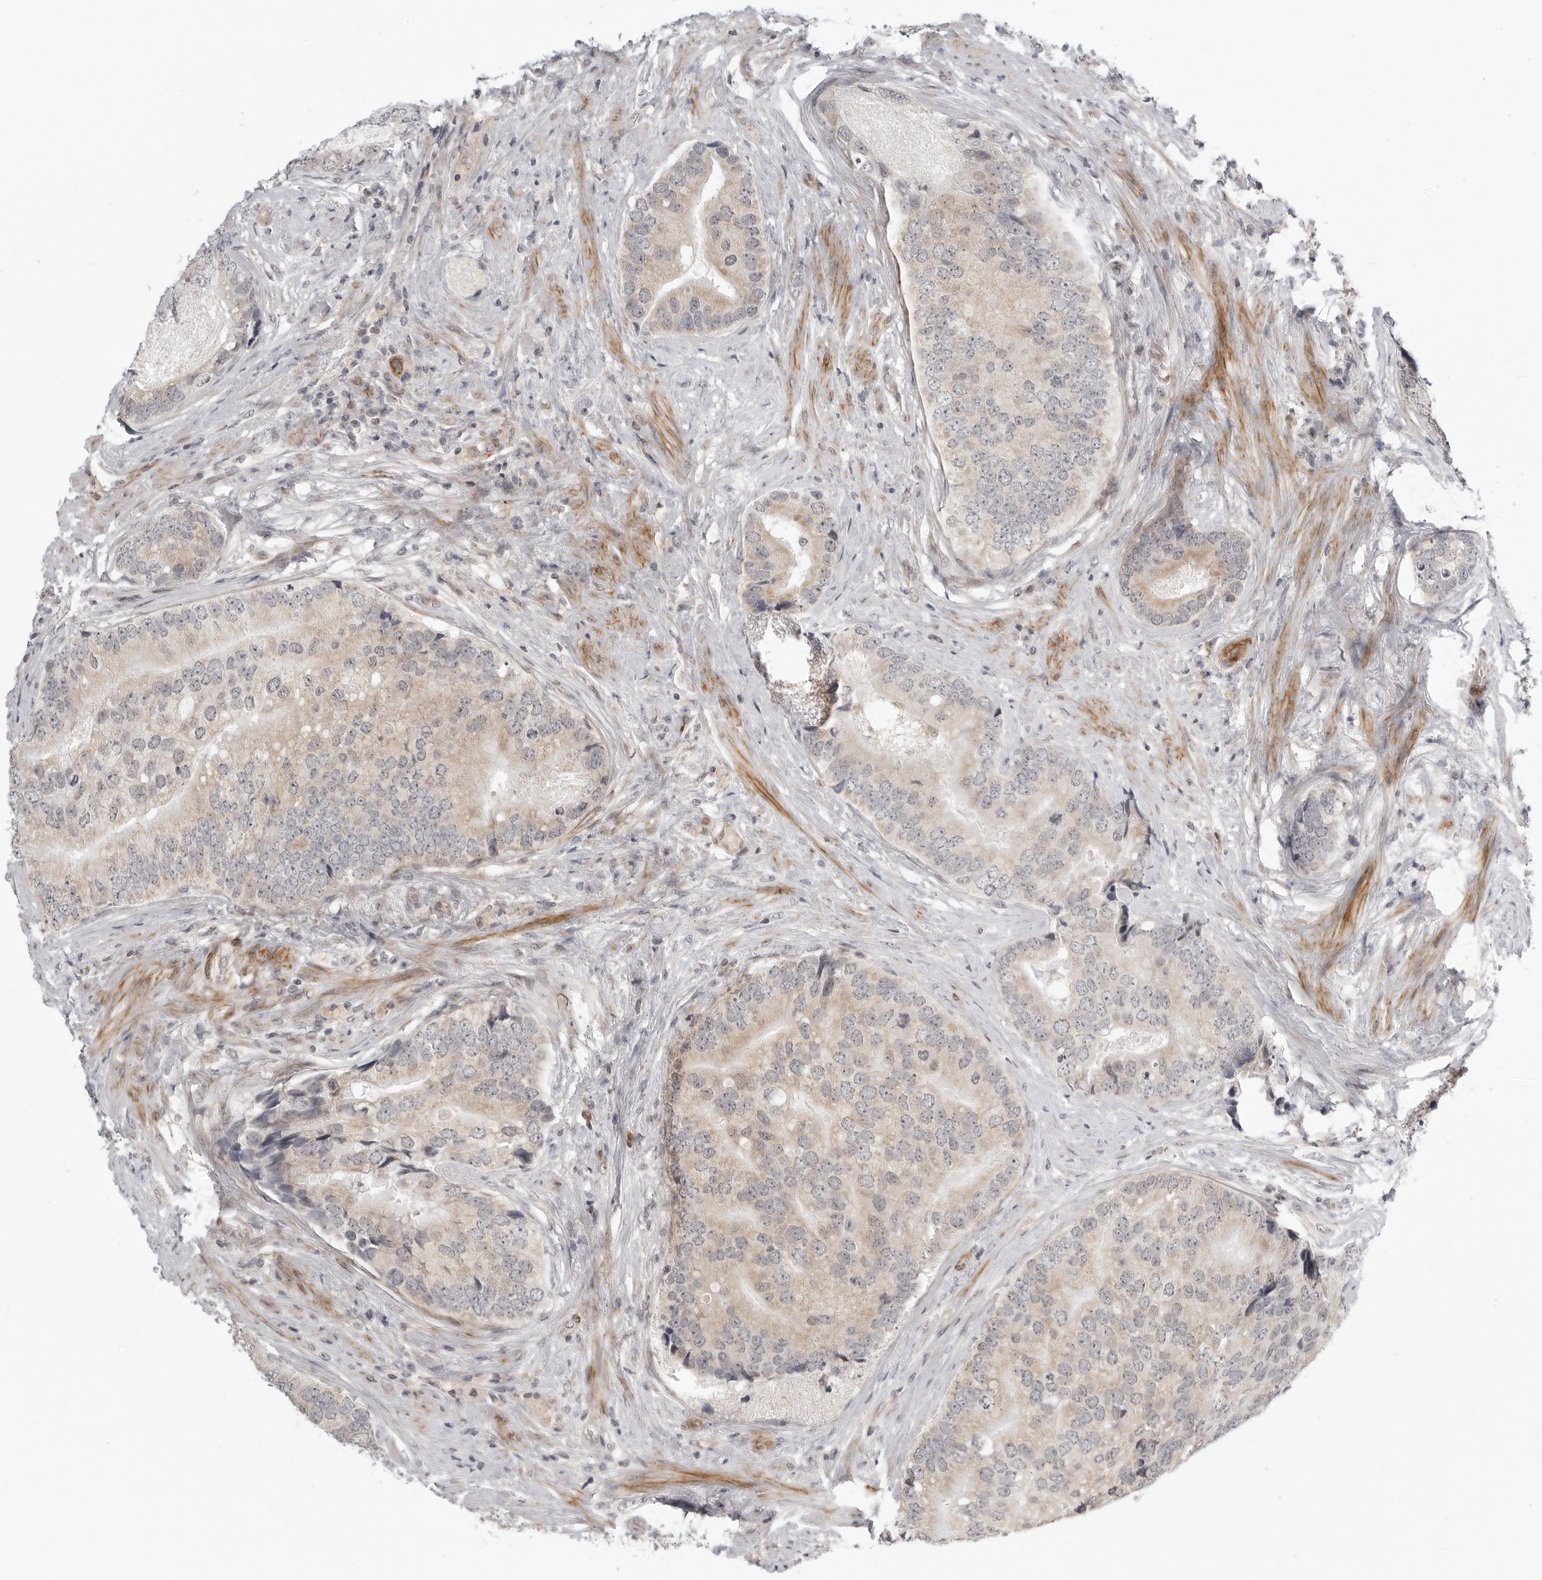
{"staining": {"intensity": "weak", "quantity": ">75%", "location": "nuclear"}, "tissue": "prostate cancer", "cell_type": "Tumor cells", "image_type": "cancer", "snomed": [{"axis": "morphology", "description": "Adenocarcinoma, High grade"}, {"axis": "topography", "description": "Prostate"}], "caption": "Protein analysis of prostate cancer tissue reveals weak nuclear expression in approximately >75% of tumor cells.", "gene": "TUT4", "patient": {"sex": "male", "age": 70}}